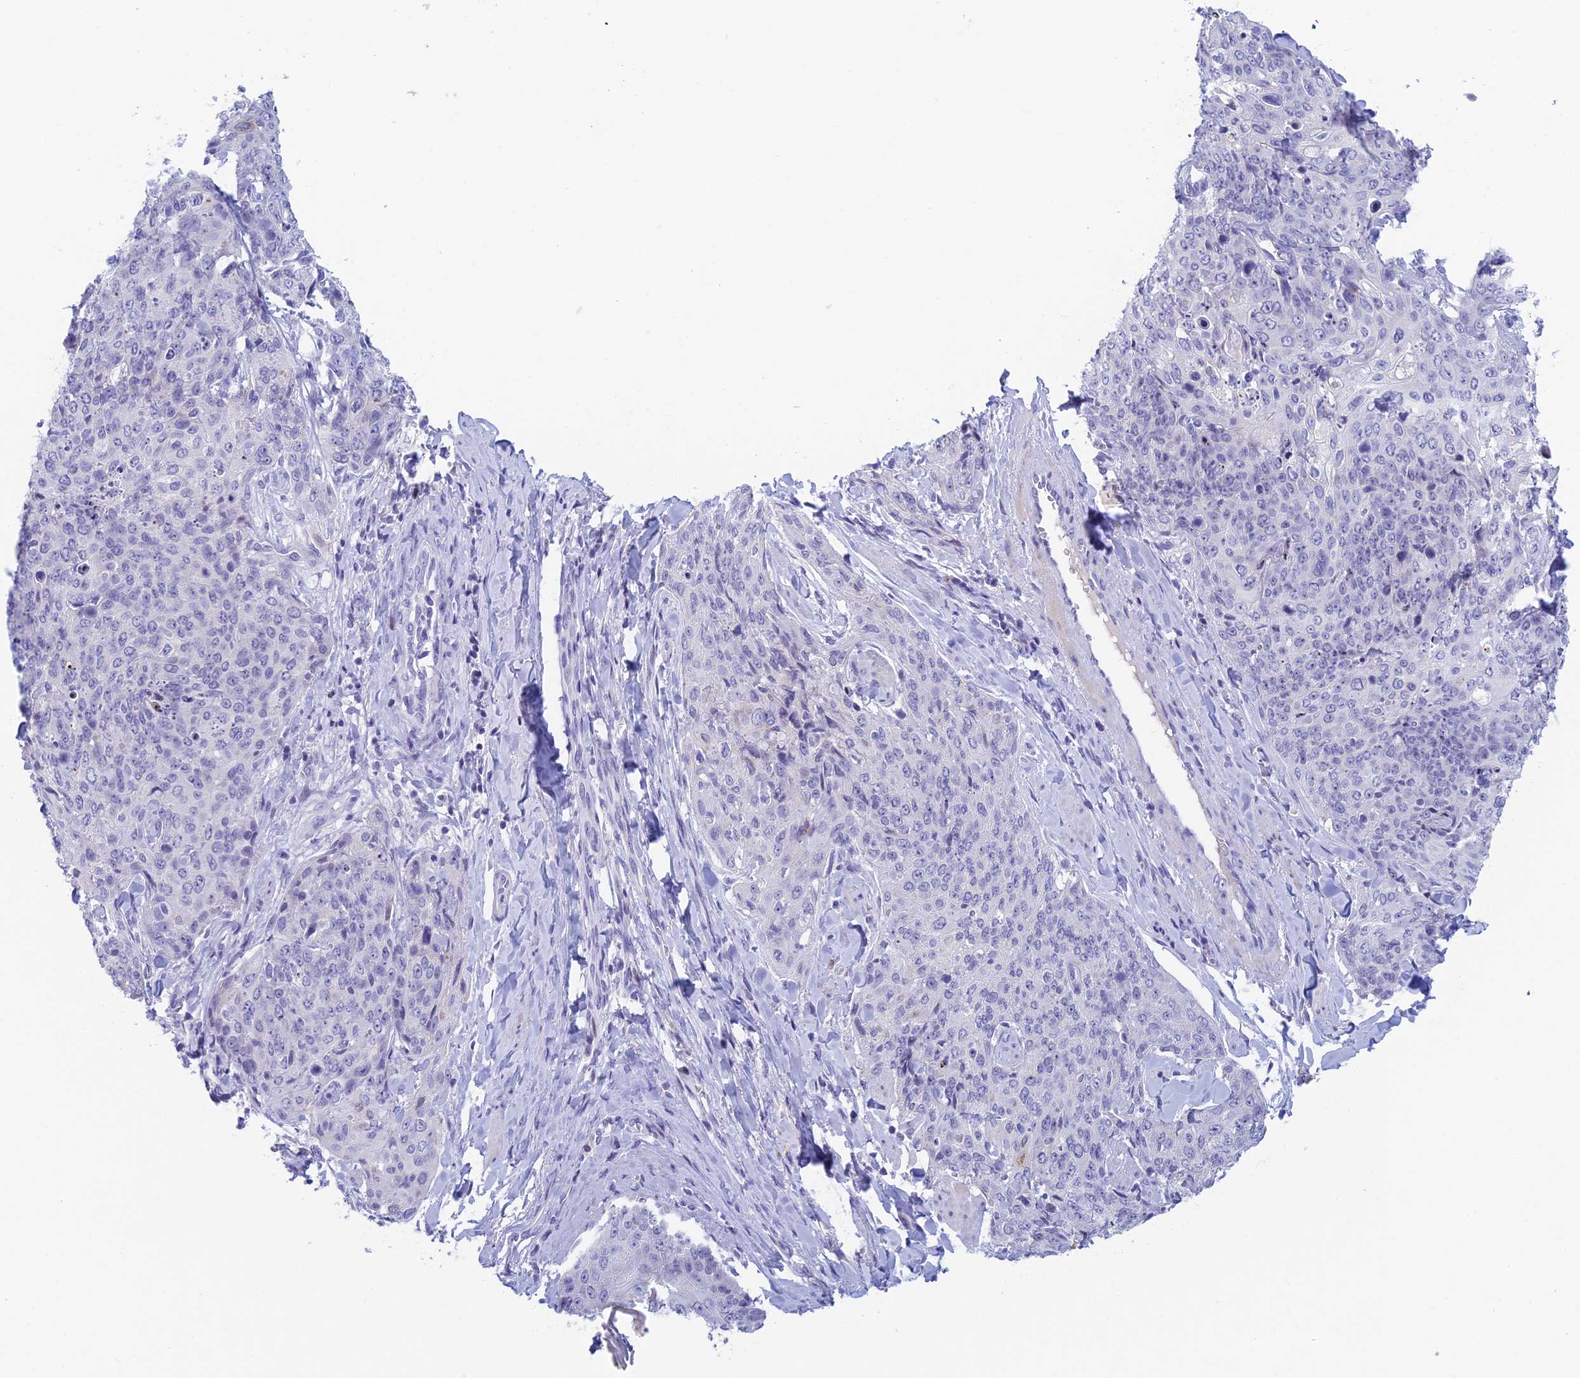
{"staining": {"intensity": "negative", "quantity": "none", "location": "none"}, "tissue": "skin cancer", "cell_type": "Tumor cells", "image_type": "cancer", "snomed": [{"axis": "morphology", "description": "Squamous cell carcinoma, NOS"}, {"axis": "topography", "description": "Skin"}, {"axis": "topography", "description": "Vulva"}], "caption": "Protein analysis of squamous cell carcinoma (skin) displays no significant positivity in tumor cells.", "gene": "REXO5", "patient": {"sex": "female", "age": 85}}